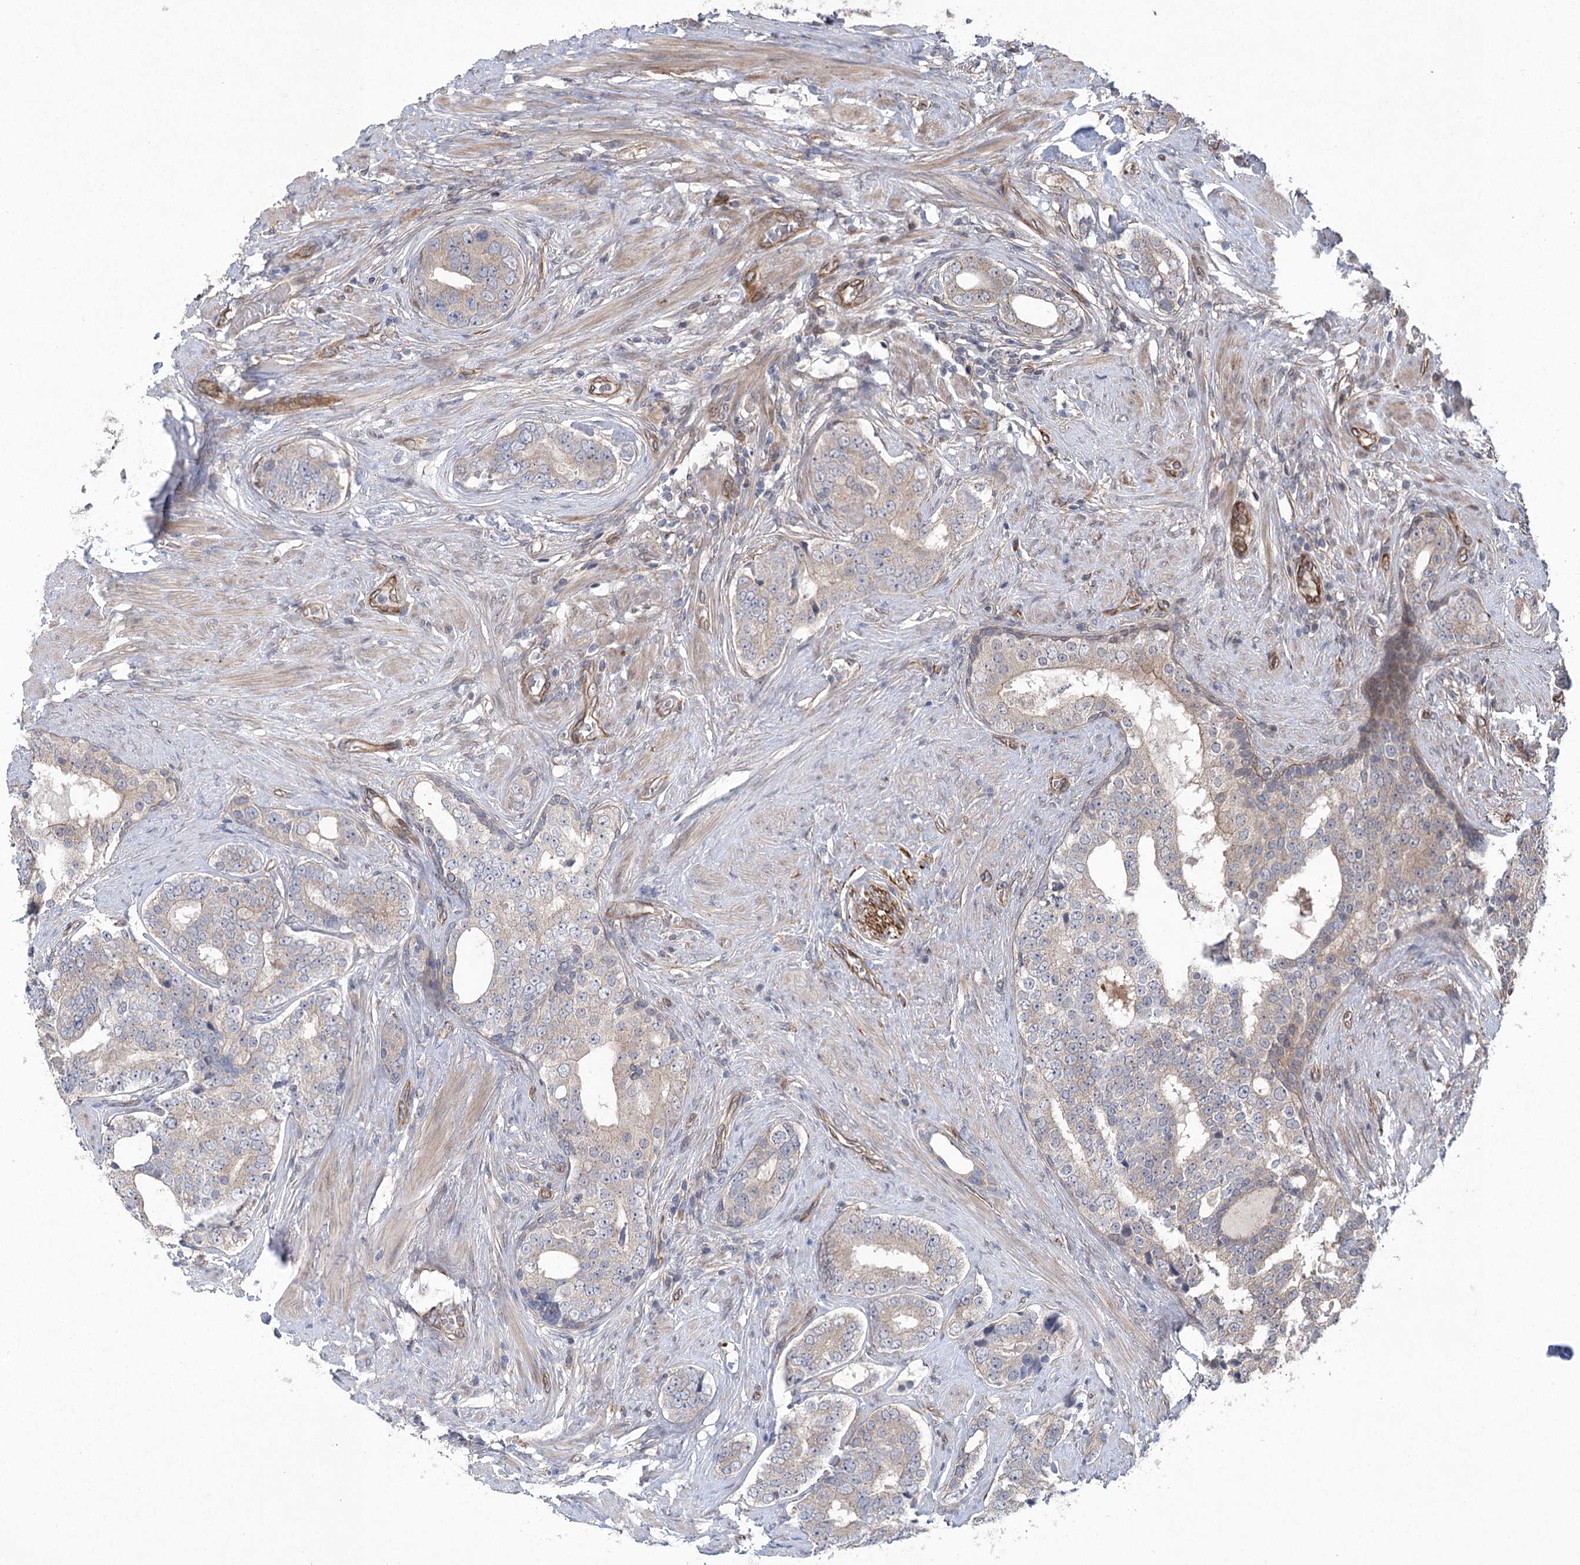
{"staining": {"intensity": "negative", "quantity": "none", "location": "none"}, "tissue": "prostate cancer", "cell_type": "Tumor cells", "image_type": "cancer", "snomed": [{"axis": "morphology", "description": "Adenocarcinoma, High grade"}, {"axis": "topography", "description": "Prostate"}], "caption": "Photomicrograph shows no protein staining in tumor cells of prostate cancer (adenocarcinoma (high-grade)) tissue.", "gene": "RWDD4", "patient": {"sex": "male", "age": 56}}